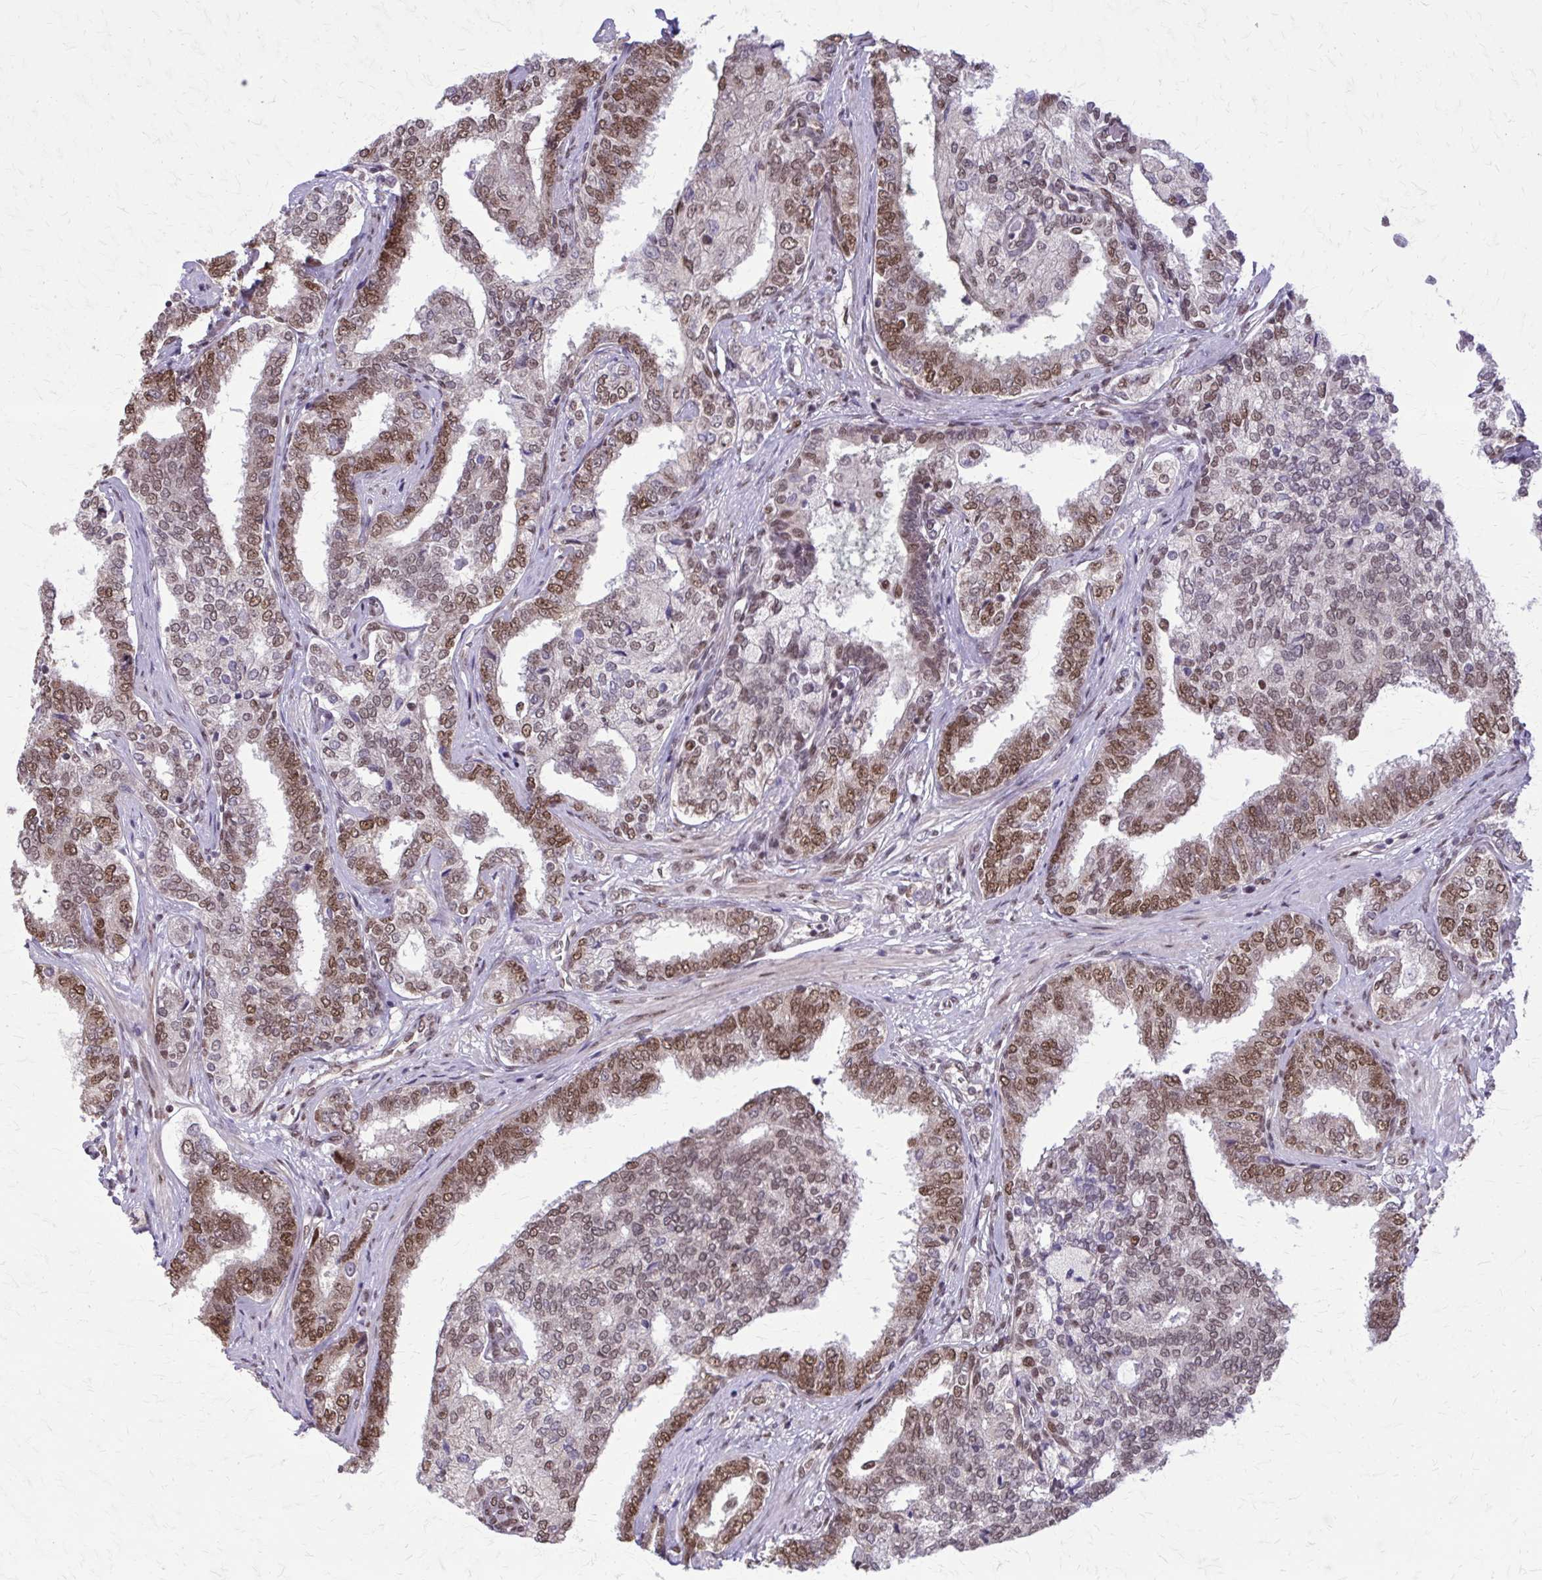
{"staining": {"intensity": "moderate", "quantity": ">75%", "location": "nuclear"}, "tissue": "prostate cancer", "cell_type": "Tumor cells", "image_type": "cancer", "snomed": [{"axis": "morphology", "description": "Adenocarcinoma, High grade"}, {"axis": "topography", "description": "Prostate"}], "caption": "Moderate nuclear protein positivity is present in about >75% of tumor cells in adenocarcinoma (high-grade) (prostate). (DAB IHC with brightfield microscopy, high magnification).", "gene": "TTF1", "patient": {"sex": "male", "age": 72}}